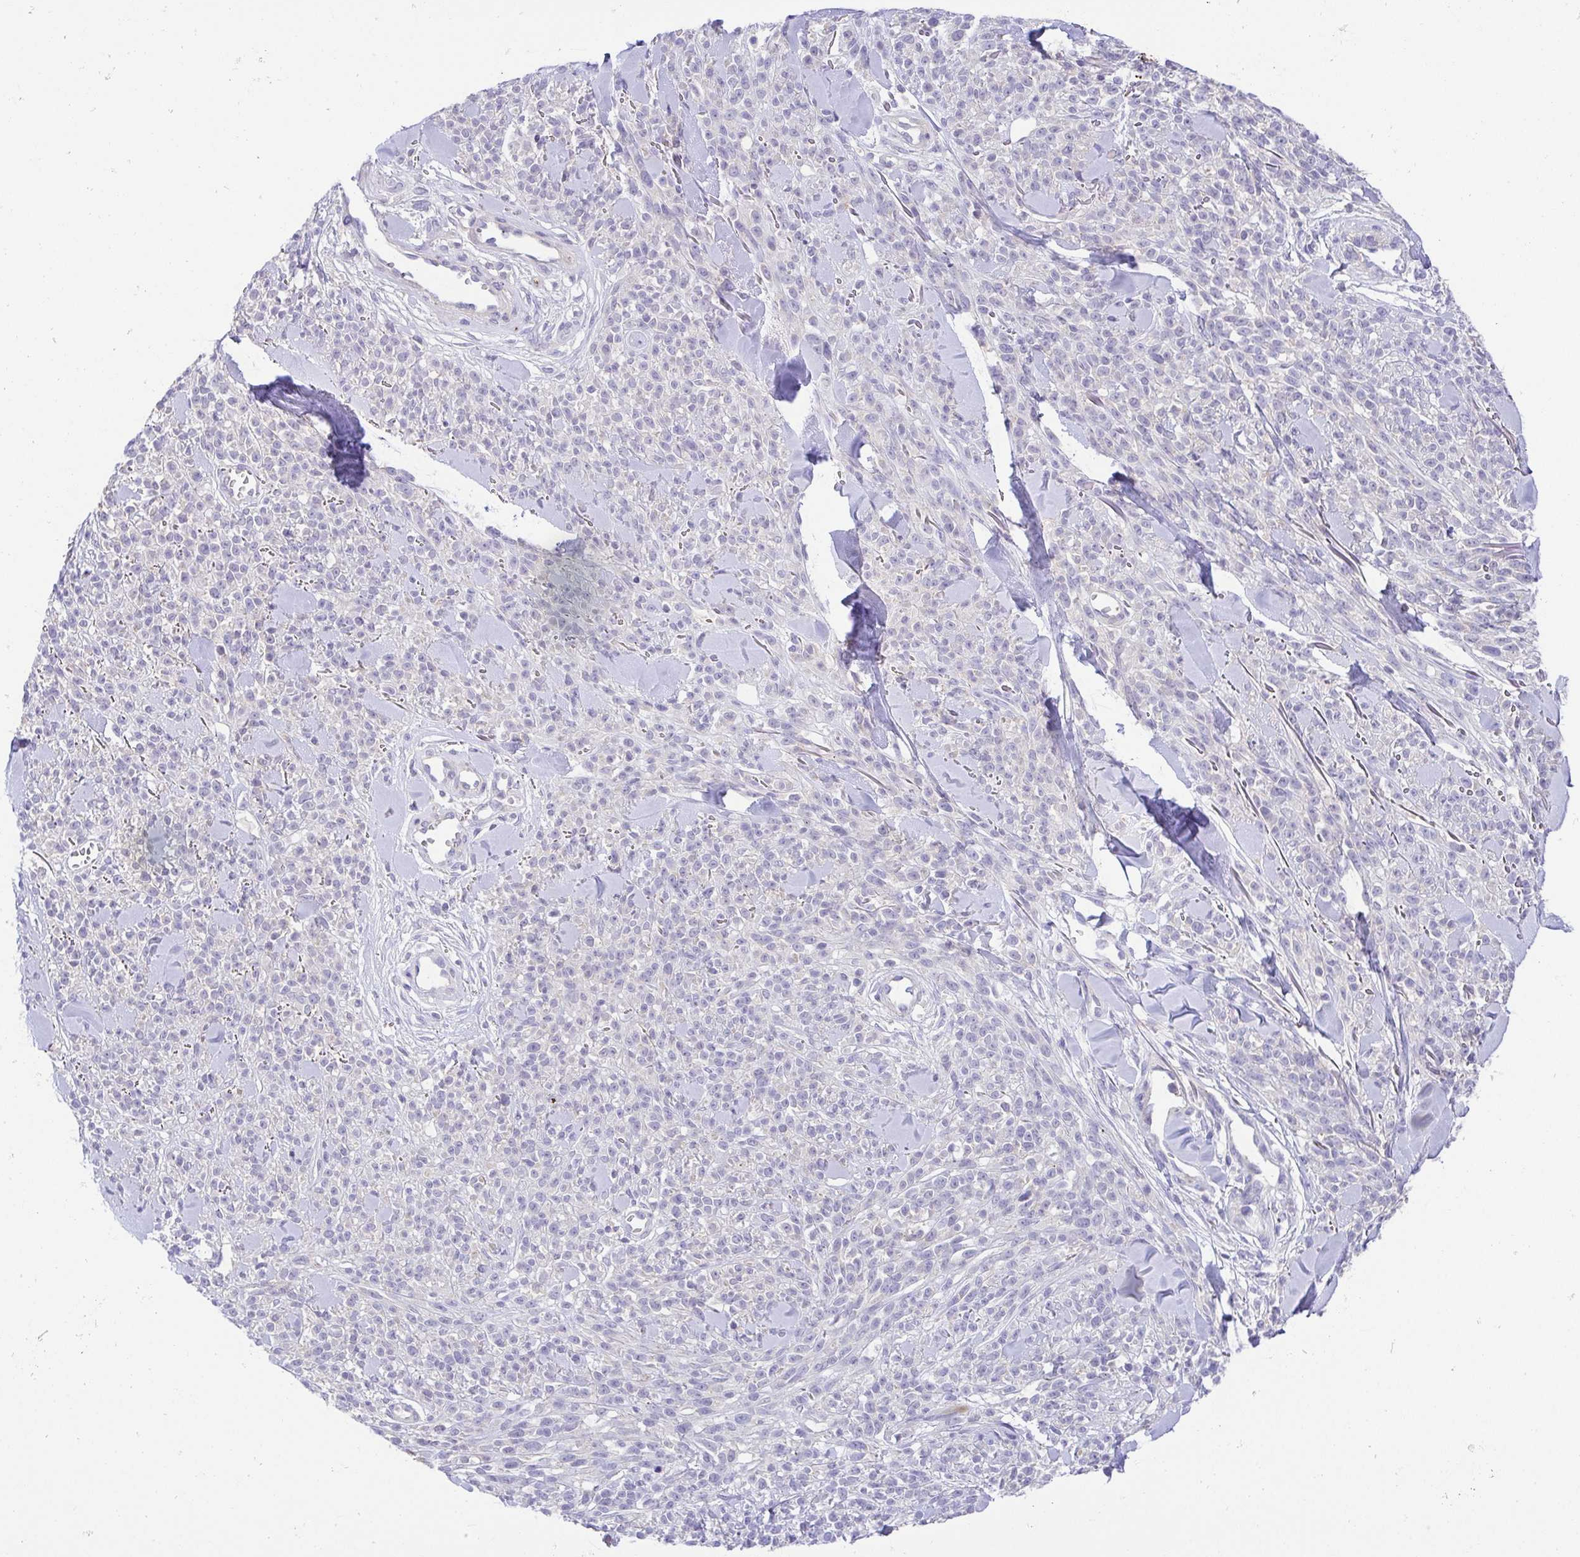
{"staining": {"intensity": "negative", "quantity": "none", "location": "none"}, "tissue": "melanoma", "cell_type": "Tumor cells", "image_type": "cancer", "snomed": [{"axis": "morphology", "description": "Malignant melanoma, NOS"}, {"axis": "topography", "description": "Skin"}, {"axis": "topography", "description": "Skin of trunk"}], "caption": "Melanoma was stained to show a protein in brown. There is no significant staining in tumor cells.", "gene": "PRR14L", "patient": {"sex": "male", "age": 74}}